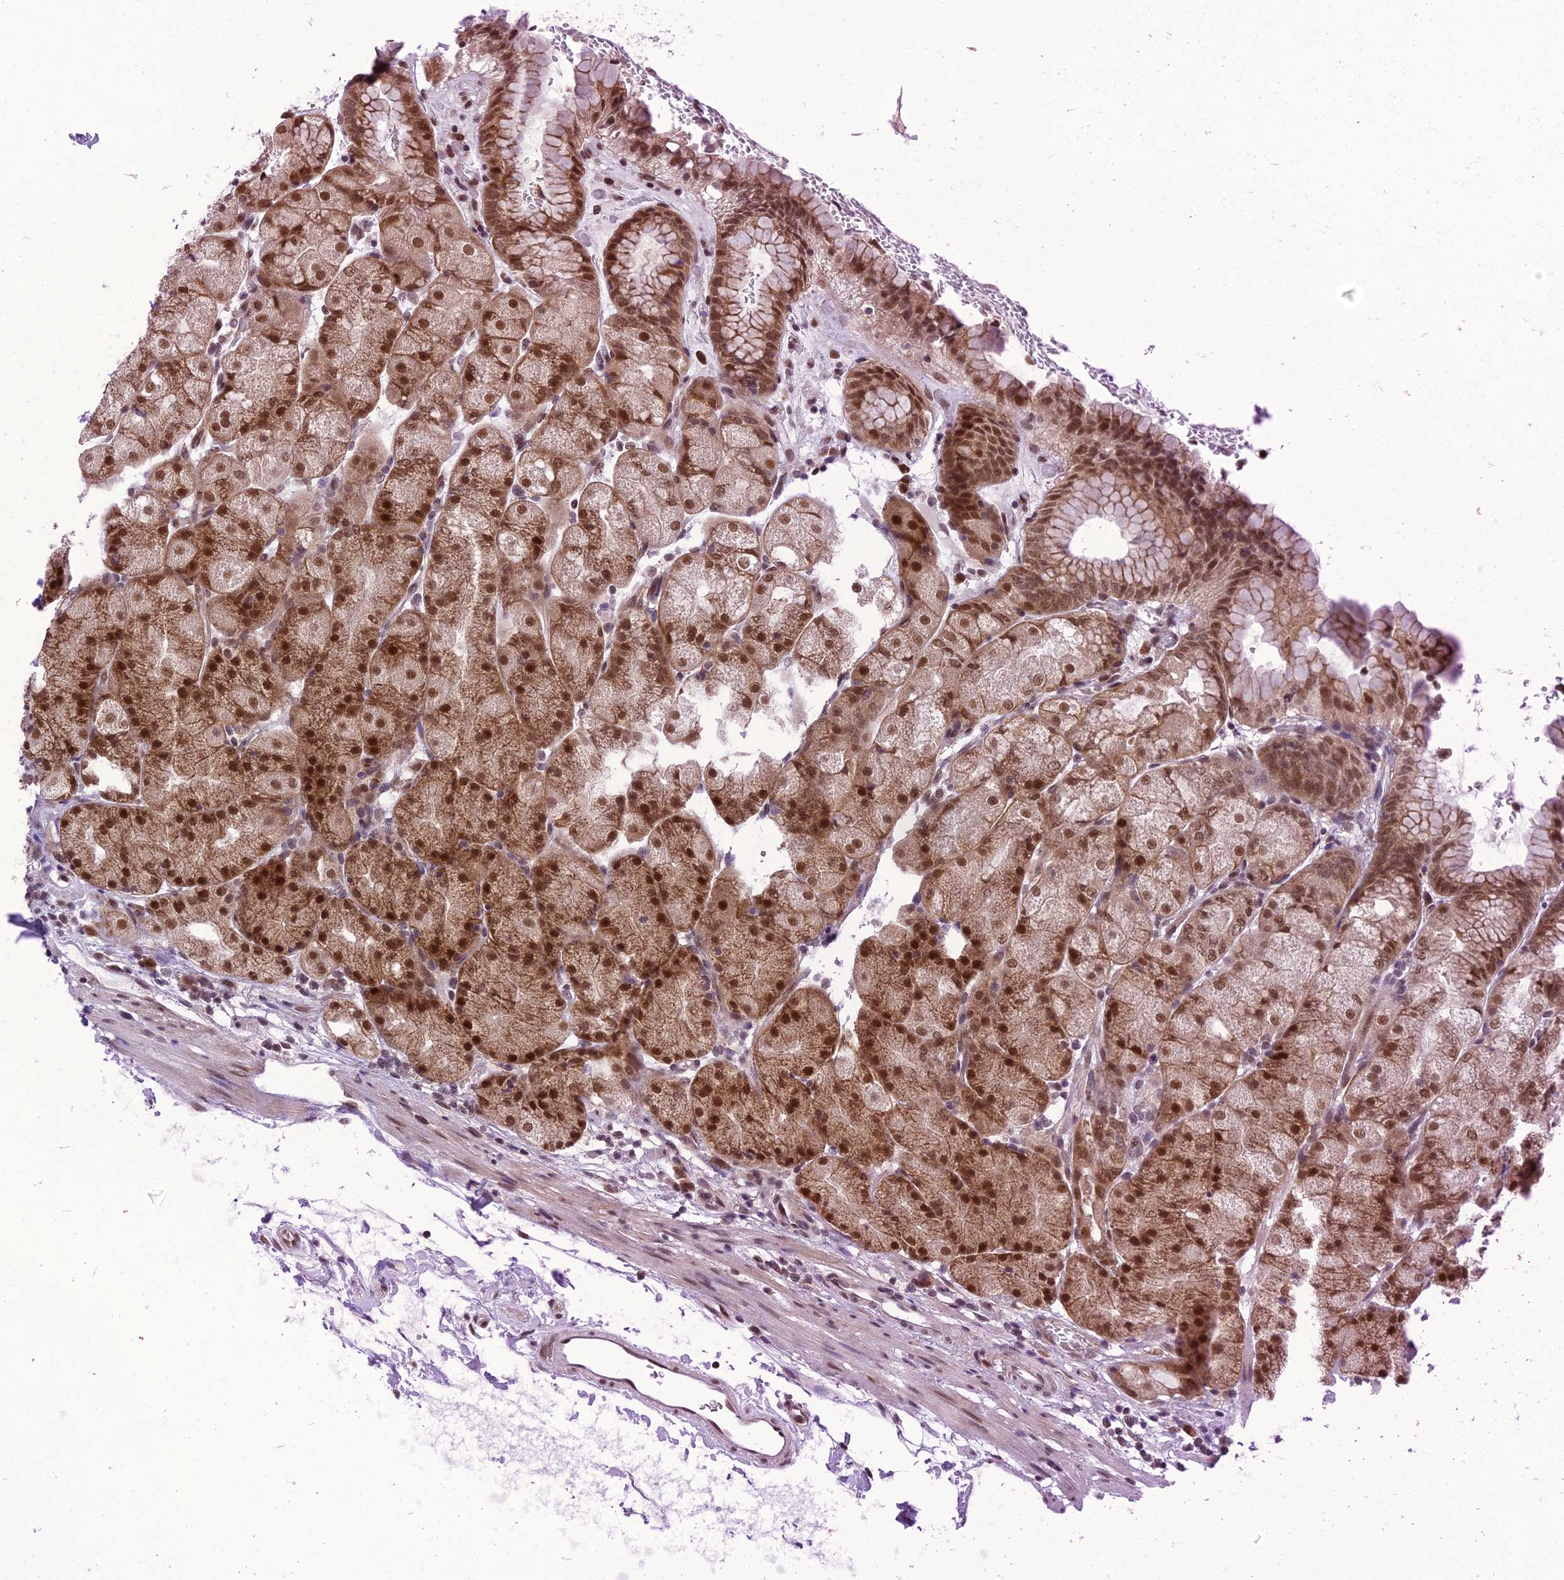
{"staining": {"intensity": "strong", "quantity": ">75%", "location": "cytoplasmic/membranous,nuclear"}, "tissue": "stomach", "cell_type": "Glandular cells", "image_type": "normal", "snomed": [{"axis": "morphology", "description": "Normal tissue, NOS"}, {"axis": "topography", "description": "Stomach, upper"}, {"axis": "topography", "description": "Stomach, lower"}], "caption": "Stomach stained with DAB (3,3'-diaminobenzidine) immunohistochemistry (IHC) exhibits high levels of strong cytoplasmic/membranous,nuclear expression in approximately >75% of glandular cells. (DAB IHC, brown staining for protein, blue staining for nuclei).", "gene": "RTRAF", "patient": {"sex": "male", "age": 62}}